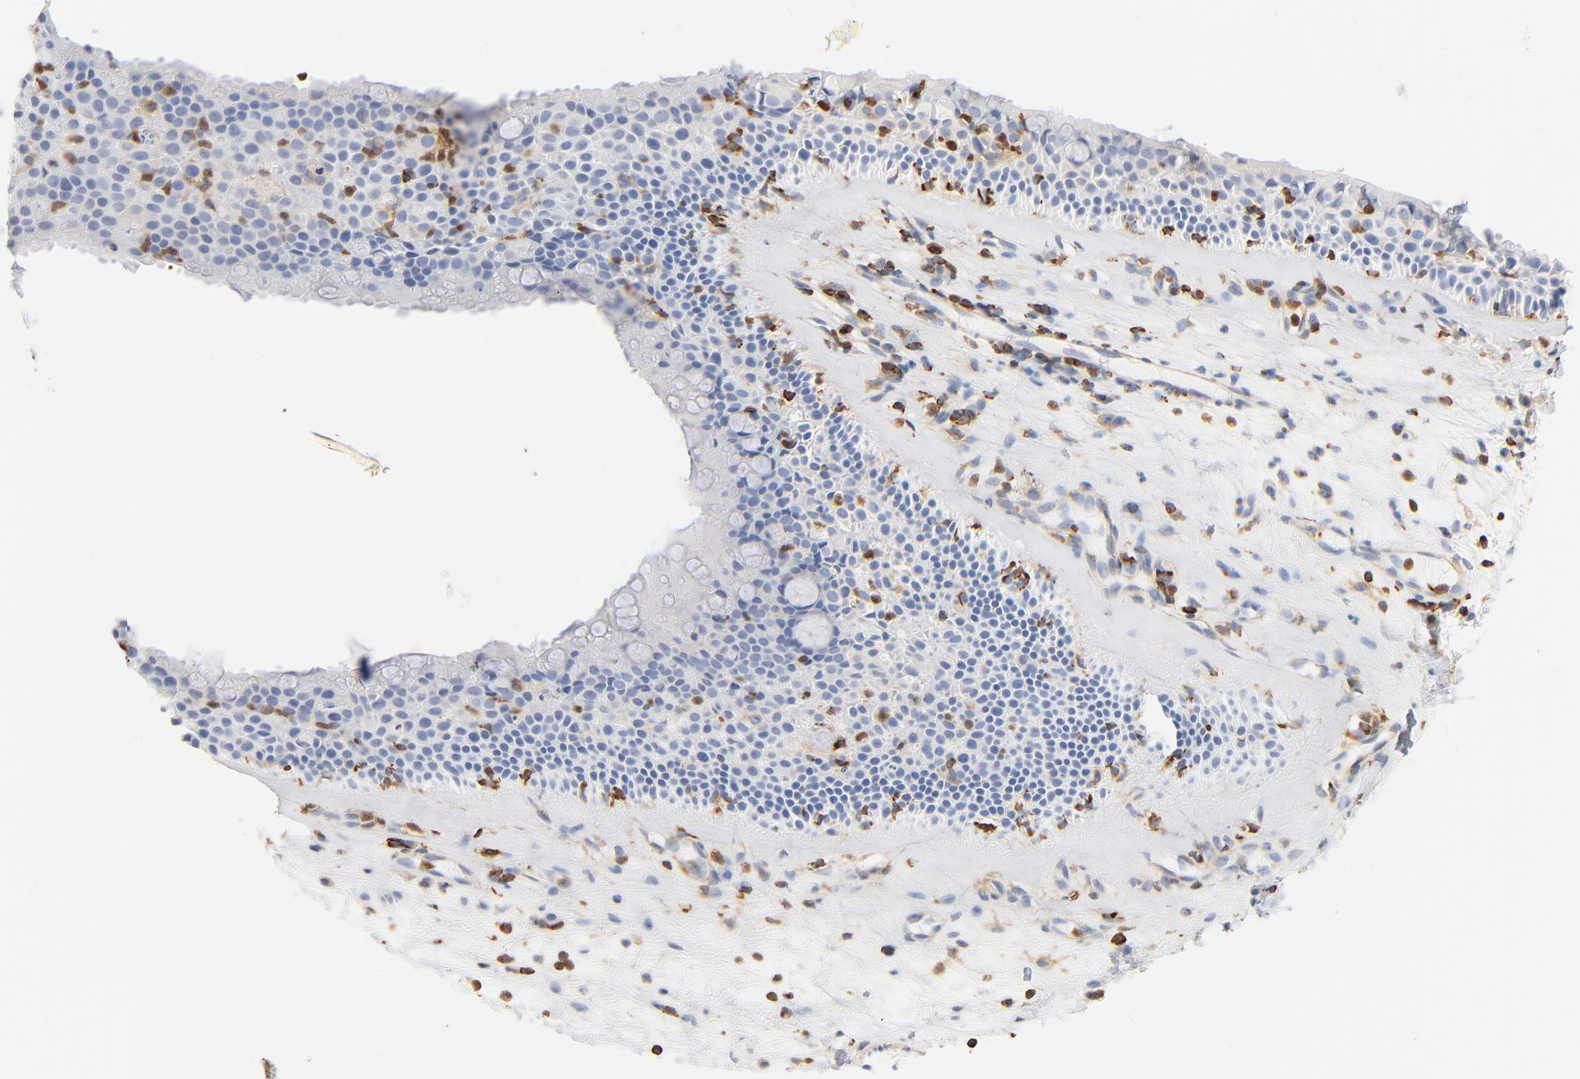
{"staining": {"intensity": "negative", "quantity": "none", "location": "none"}, "tissue": "nasopharynx", "cell_type": "Respiratory epithelial cells", "image_type": "normal", "snomed": [{"axis": "morphology", "description": "Normal tissue, NOS"}, {"axis": "topography", "description": "Nasopharynx"}], "caption": "Histopathology image shows no protein staining in respiratory epithelial cells of benign nasopharynx.", "gene": "SH3KBP1", "patient": {"sex": "female", "age": 78}}